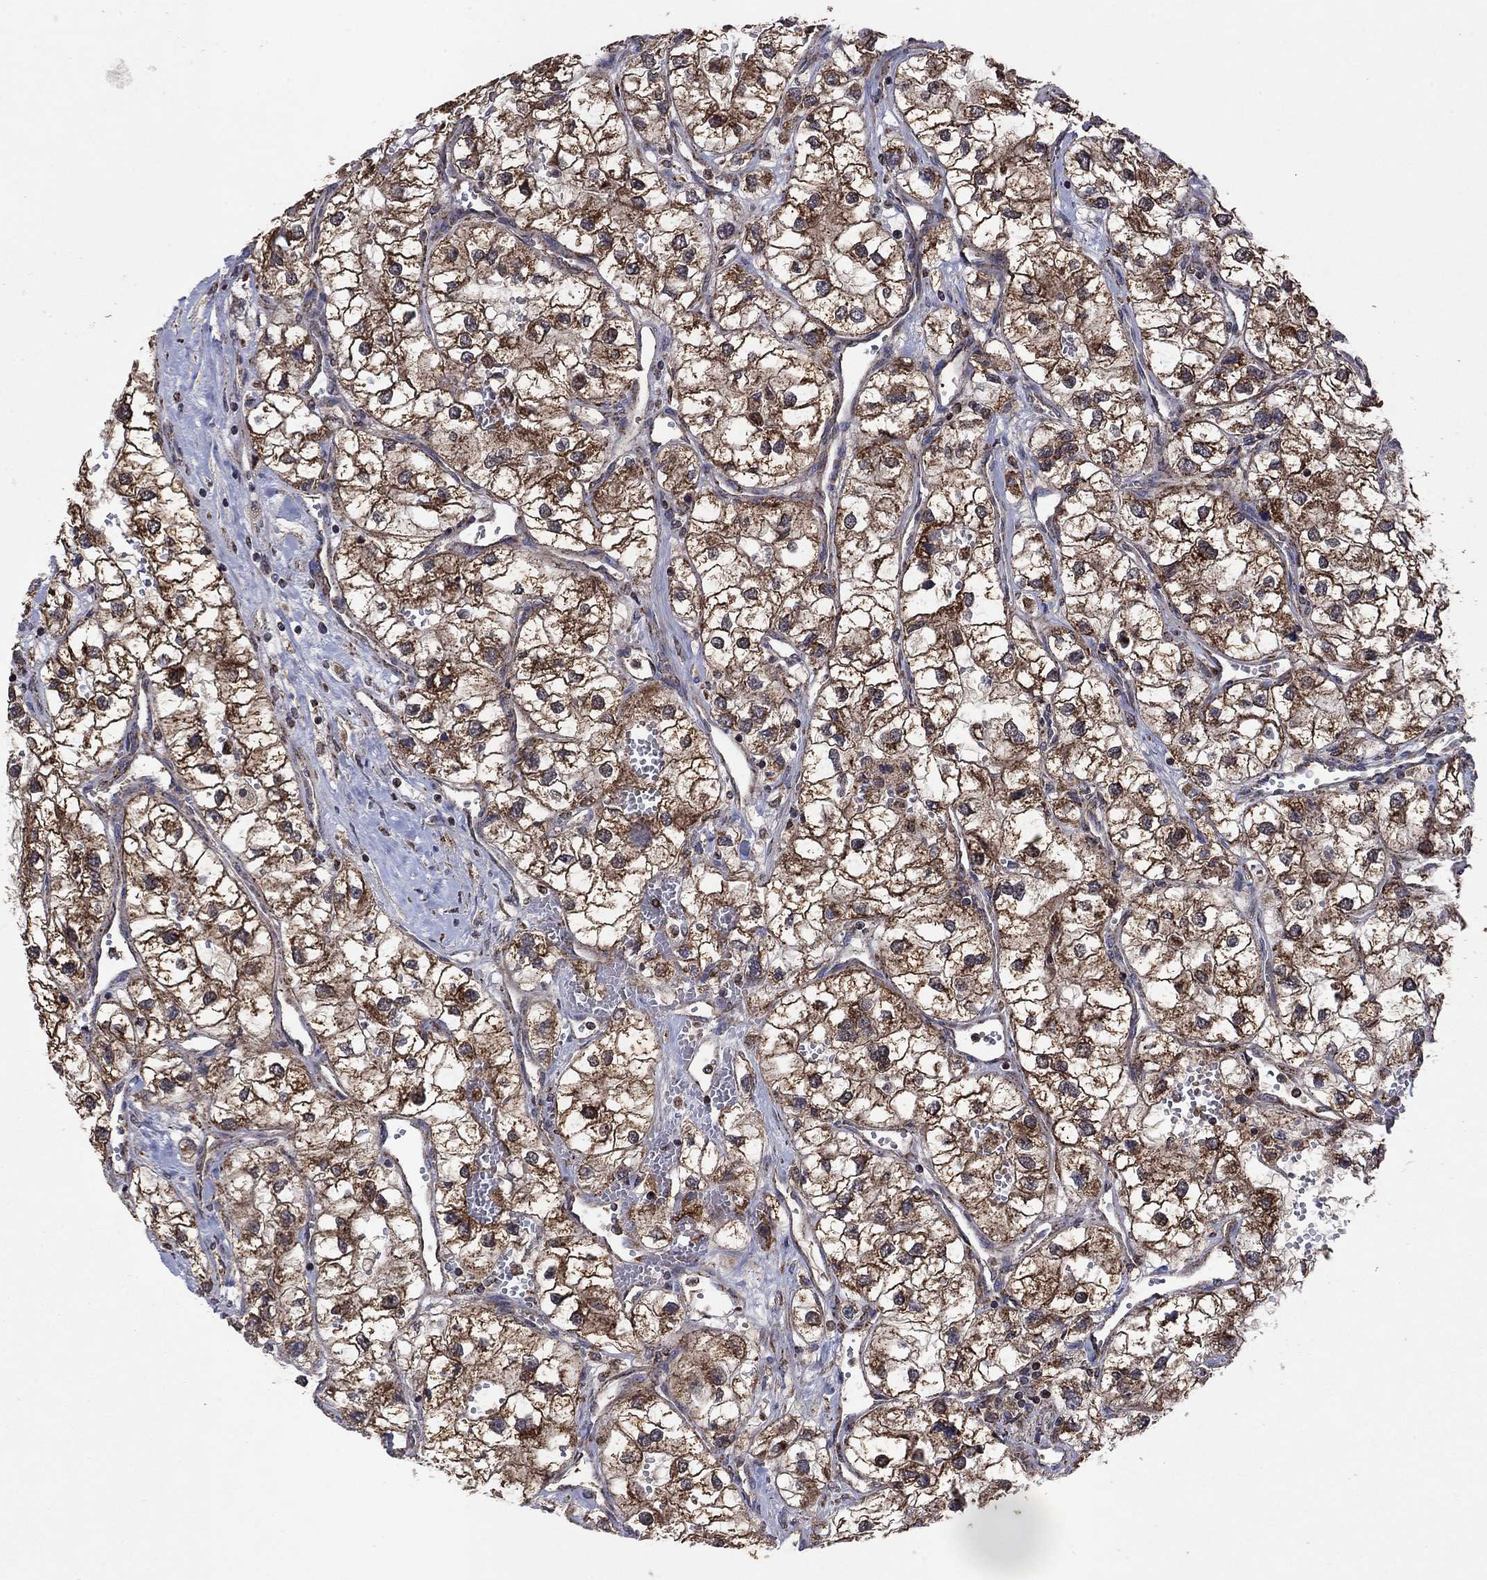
{"staining": {"intensity": "strong", "quantity": ">75%", "location": "cytoplasmic/membranous"}, "tissue": "renal cancer", "cell_type": "Tumor cells", "image_type": "cancer", "snomed": [{"axis": "morphology", "description": "Adenocarcinoma, NOS"}, {"axis": "topography", "description": "Kidney"}], "caption": "Immunohistochemical staining of renal cancer (adenocarcinoma) shows high levels of strong cytoplasmic/membranous expression in about >75% of tumor cells.", "gene": "DPH1", "patient": {"sex": "male", "age": 59}}